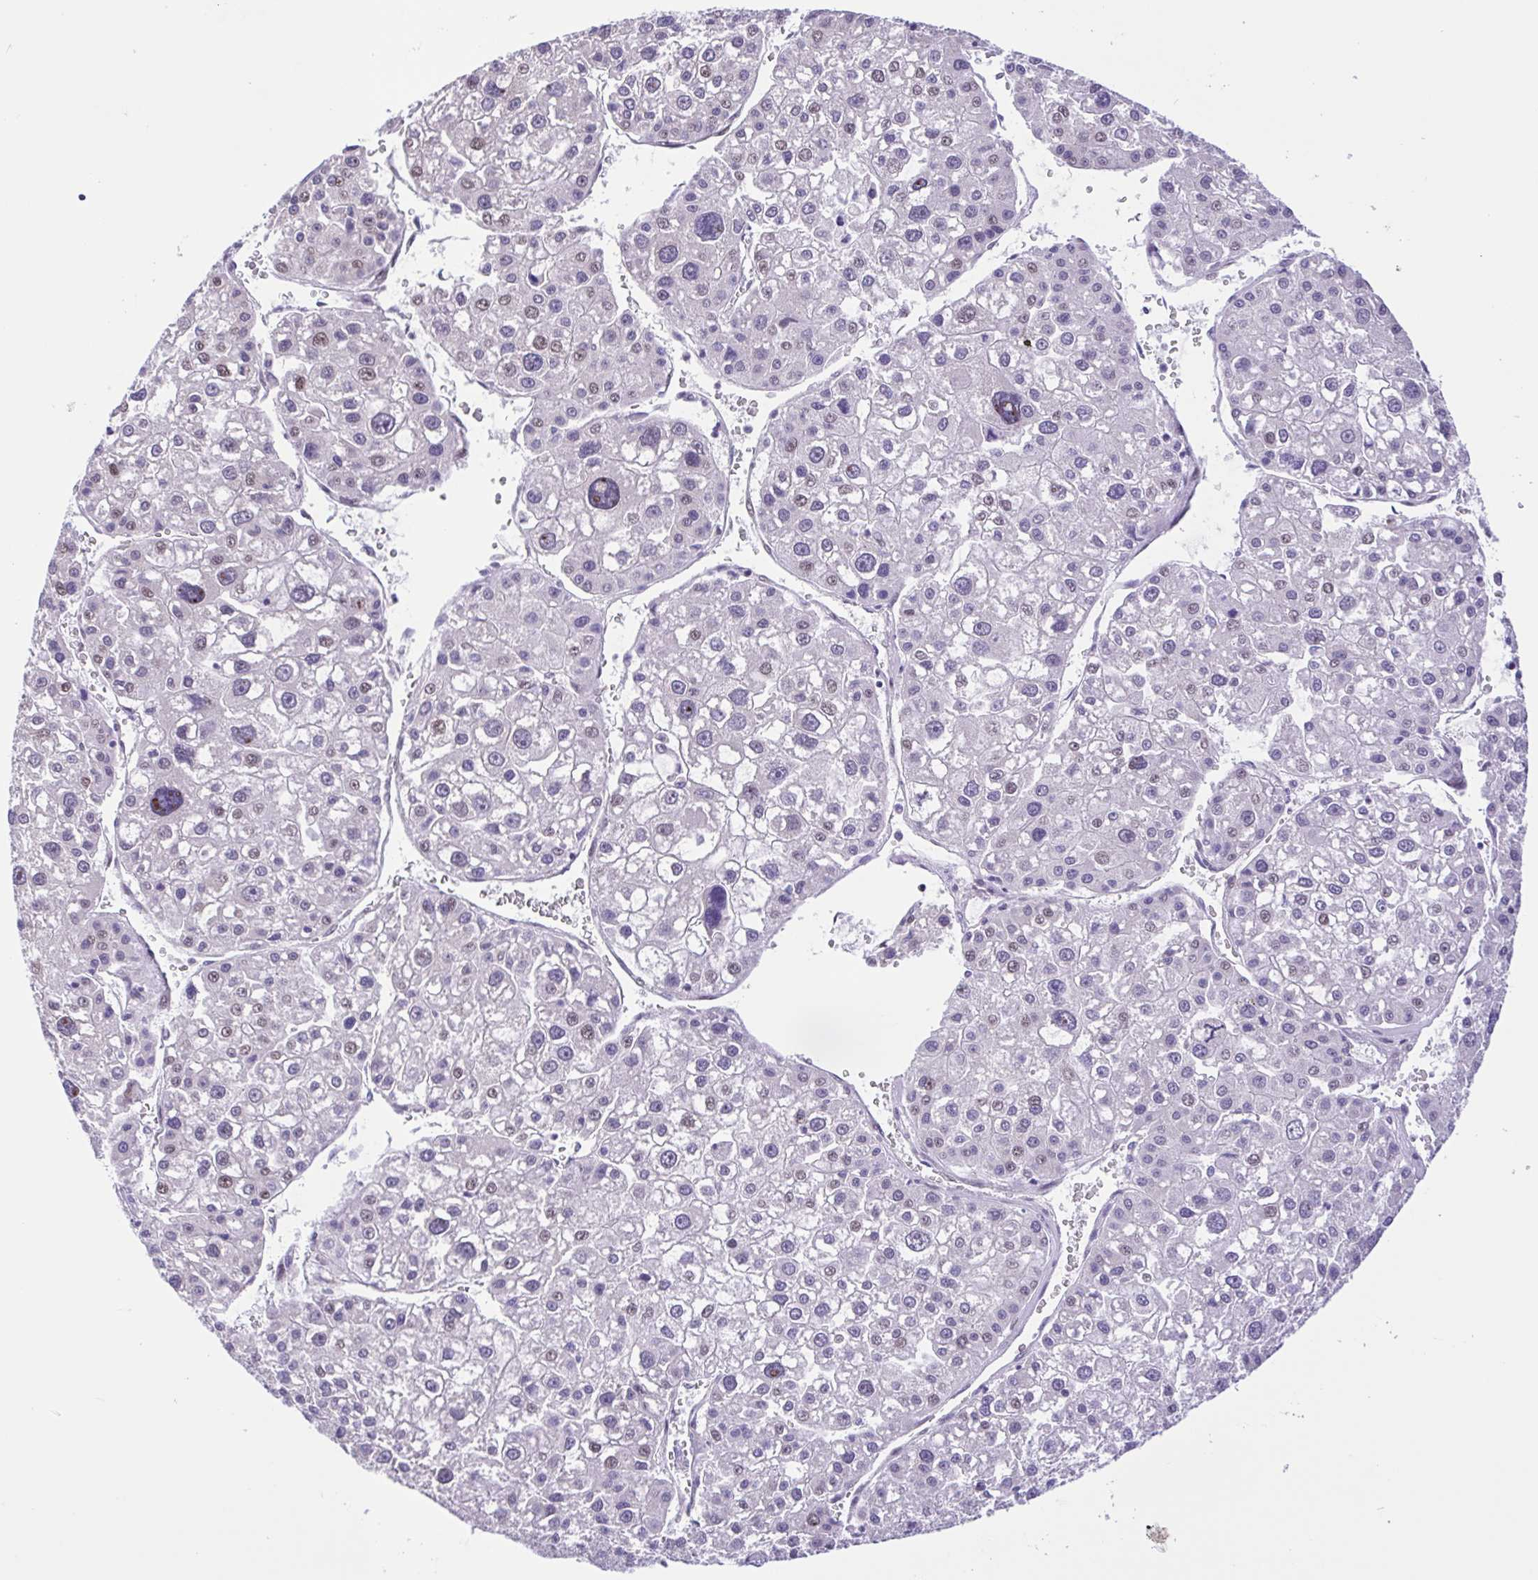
{"staining": {"intensity": "weak", "quantity": "<25%", "location": "nuclear"}, "tissue": "liver cancer", "cell_type": "Tumor cells", "image_type": "cancer", "snomed": [{"axis": "morphology", "description": "Carcinoma, Hepatocellular, NOS"}, {"axis": "topography", "description": "Liver"}], "caption": "Tumor cells are negative for brown protein staining in liver hepatocellular carcinoma.", "gene": "TGM3", "patient": {"sex": "male", "age": 73}}